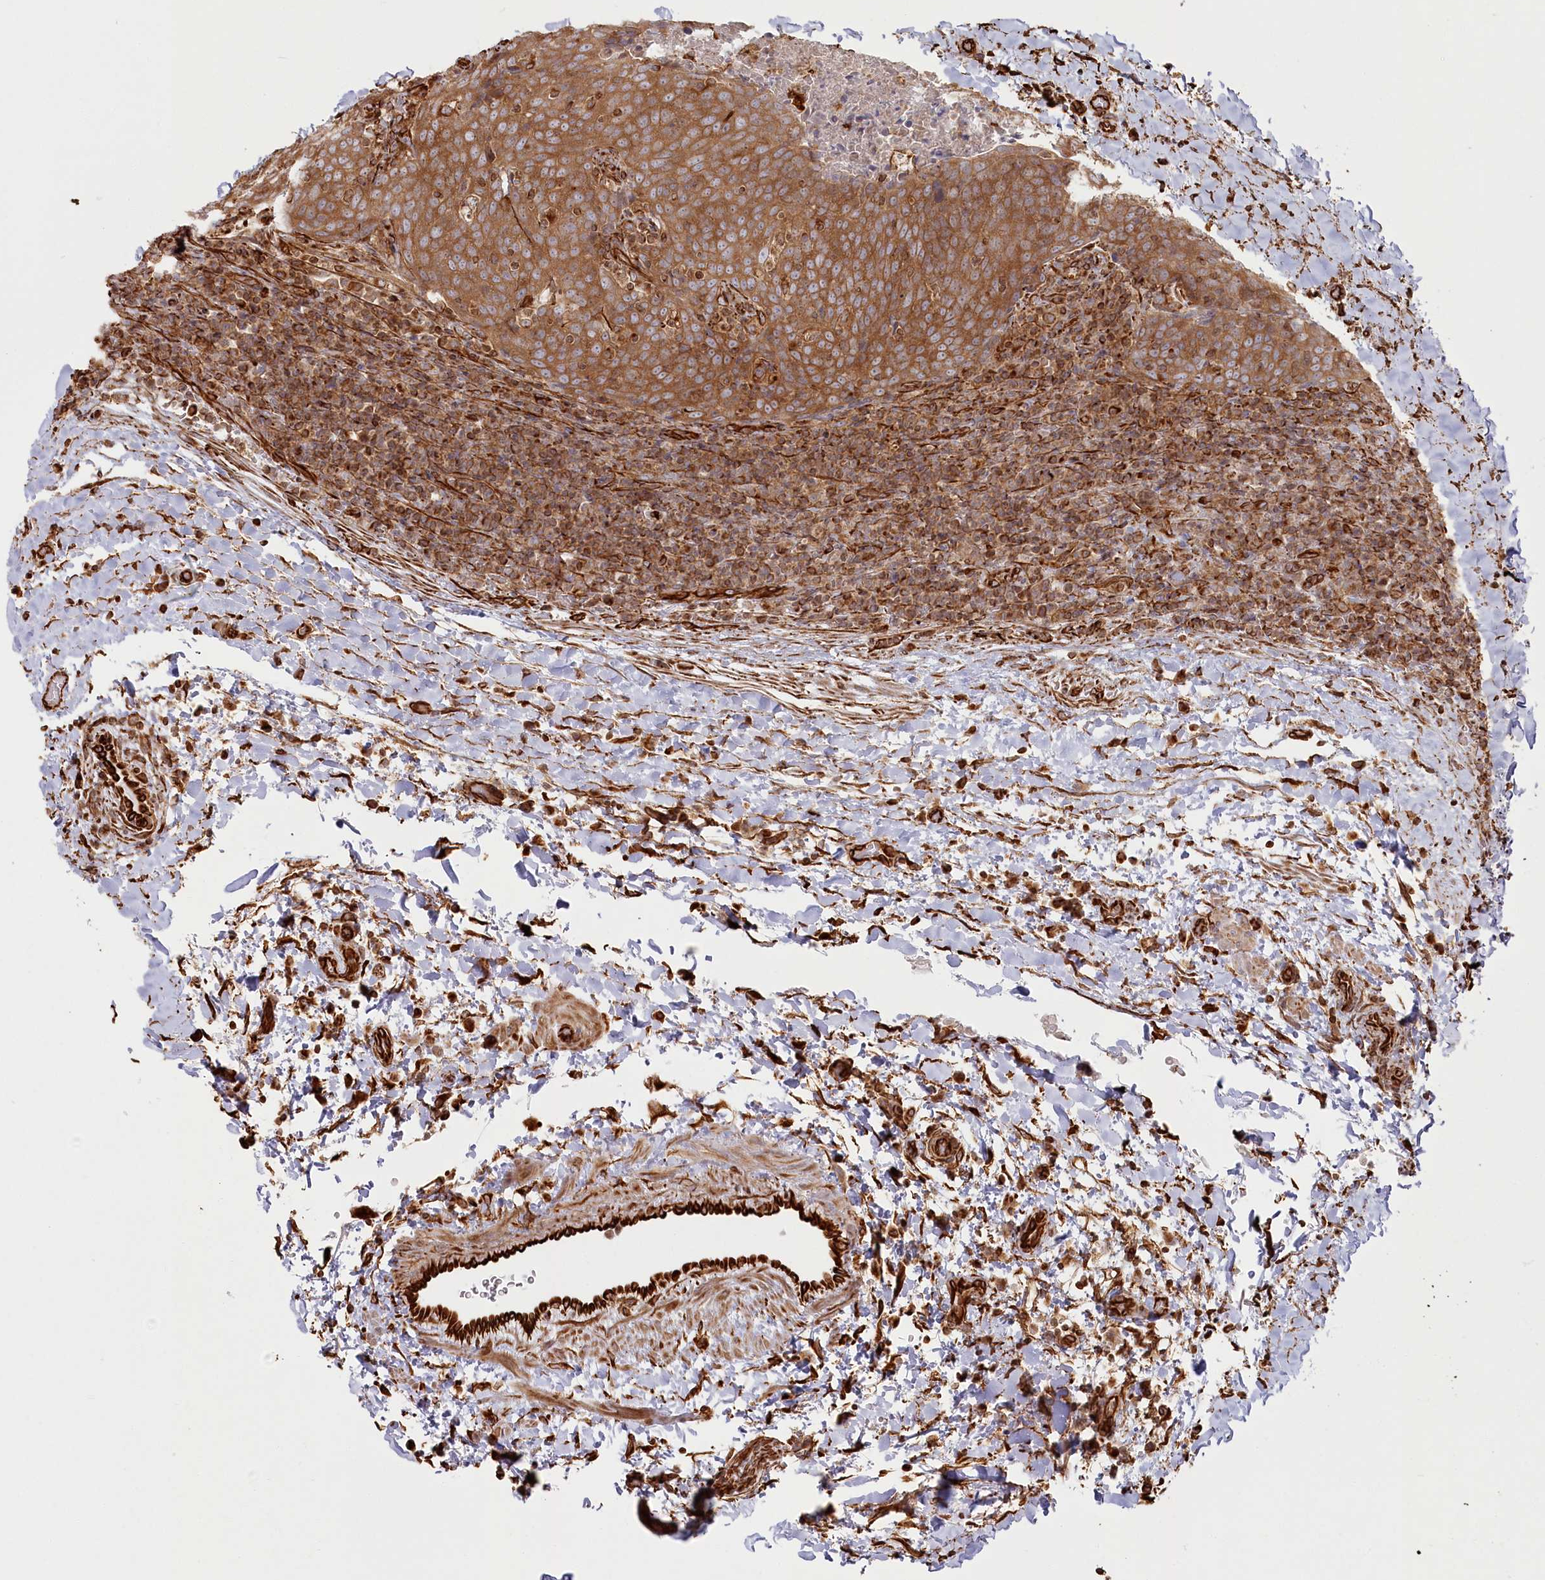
{"staining": {"intensity": "moderate", "quantity": ">75%", "location": "cytoplasmic/membranous"}, "tissue": "head and neck cancer", "cell_type": "Tumor cells", "image_type": "cancer", "snomed": [{"axis": "morphology", "description": "Squamous cell carcinoma, NOS"}, {"axis": "morphology", "description": "Squamous cell carcinoma, metastatic, NOS"}, {"axis": "topography", "description": "Lymph node"}, {"axis": "topography", "description": "Head-Neck"}], "caption": "Protein staining shows moderate cytoplasmic/membranous positivity in approximately >75% of tumor cells in squamous cell carcinoma (head and neck).", "gene": "TTC1", "patient": {"sex": "male", "age": 62}}